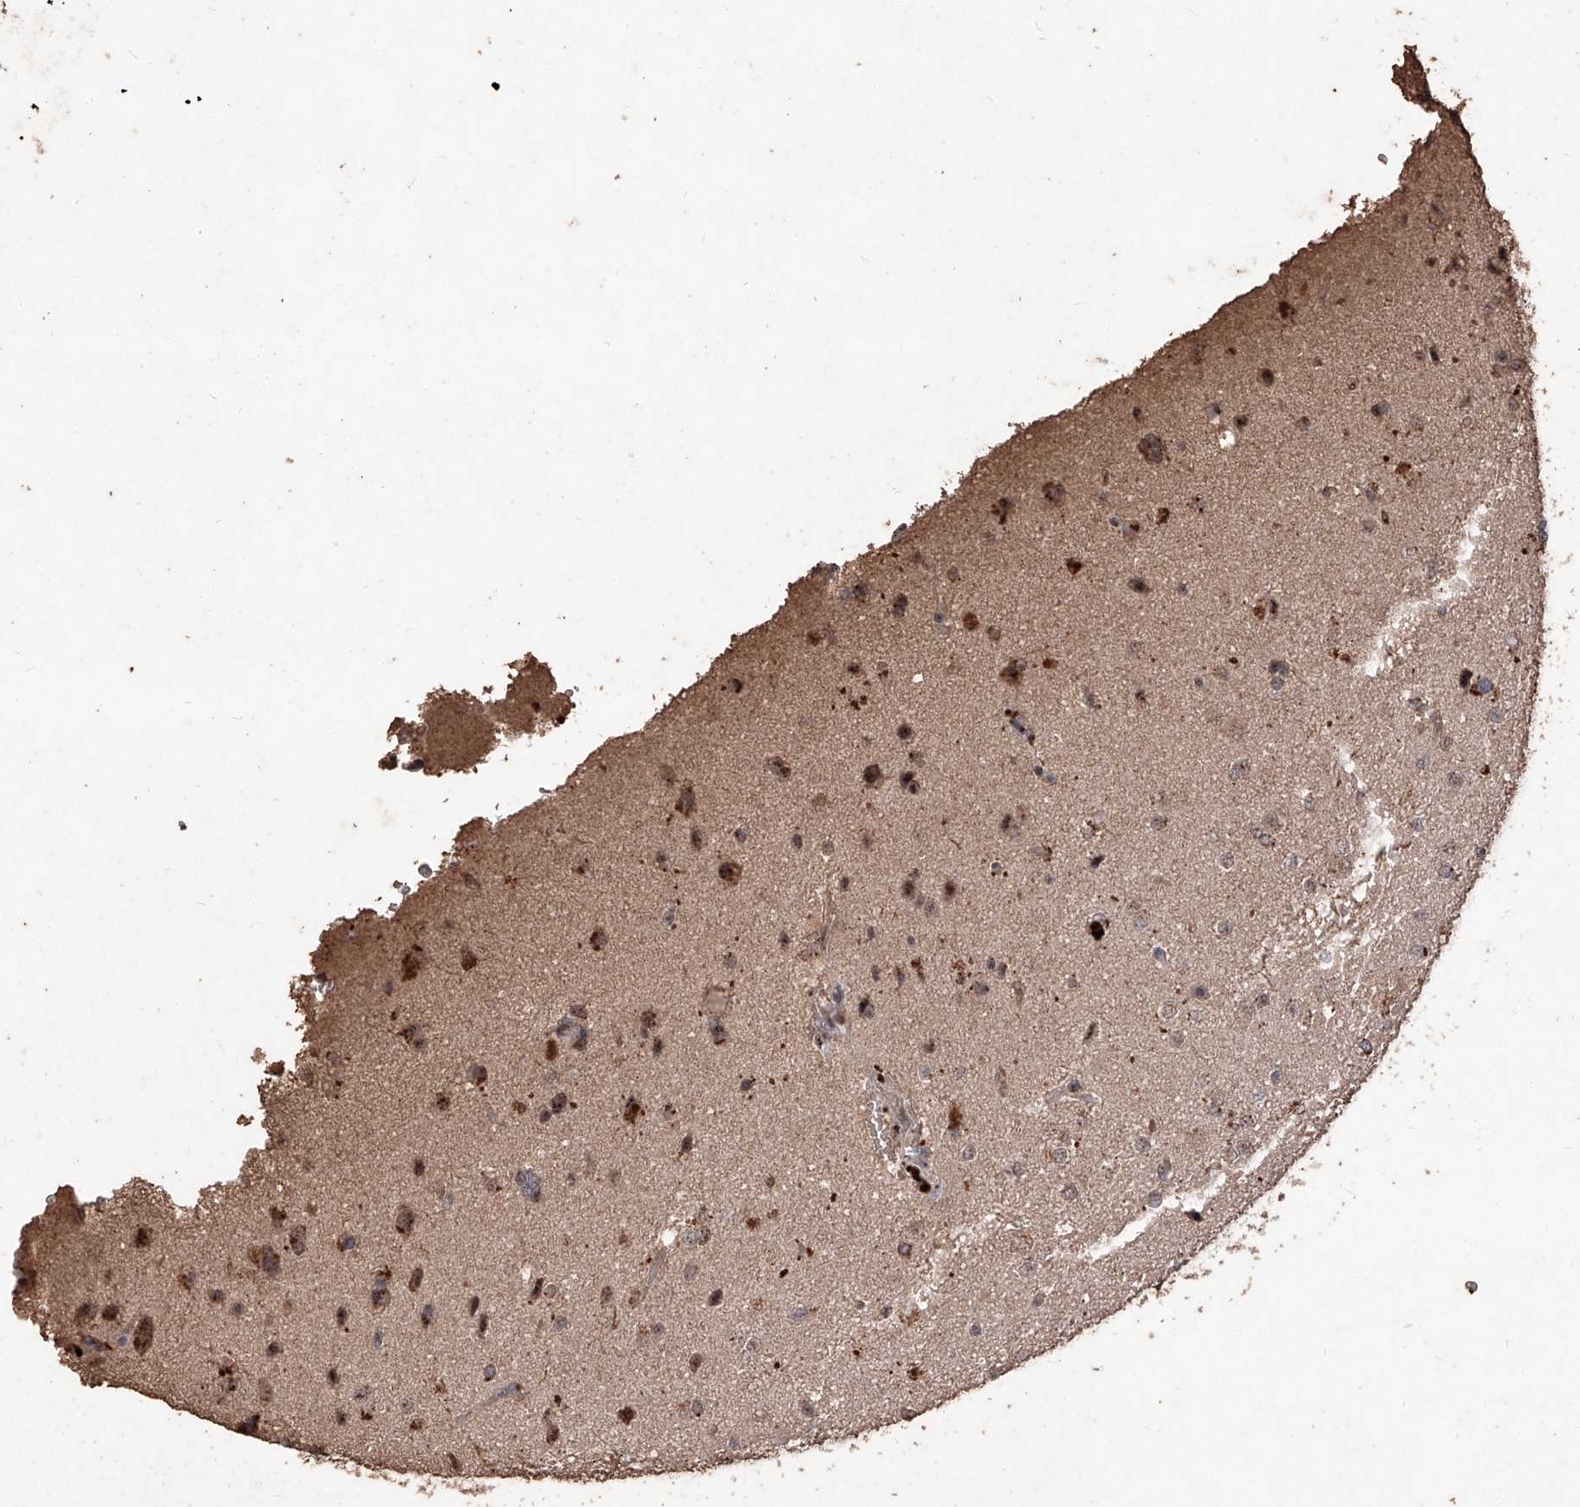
{"staining": {"intensity": "moderate", "quantity": ">75%", "location": "cytoplasmic/membranous"}, "tissue": "glioma", "cell_type": "Tumor cells", "image_type": "cancer", "snomed": [{"axis": "morphology", "description": "Glioma, malignant, High grade"}, {"axis": "topography", "description": "Brain"}], "caption": "Glioma tissue exhibits moderate cytoplasmic/membranous staining in approximately >75% of tumor cells, visualized by immunohistochemistry. The staining was performed using DAB, with brown indicating positive protein expression. Nuclei are stained blue with hematoxylin.", "gene": "EML1", "patient": {"sex": "male", "age": 71}}